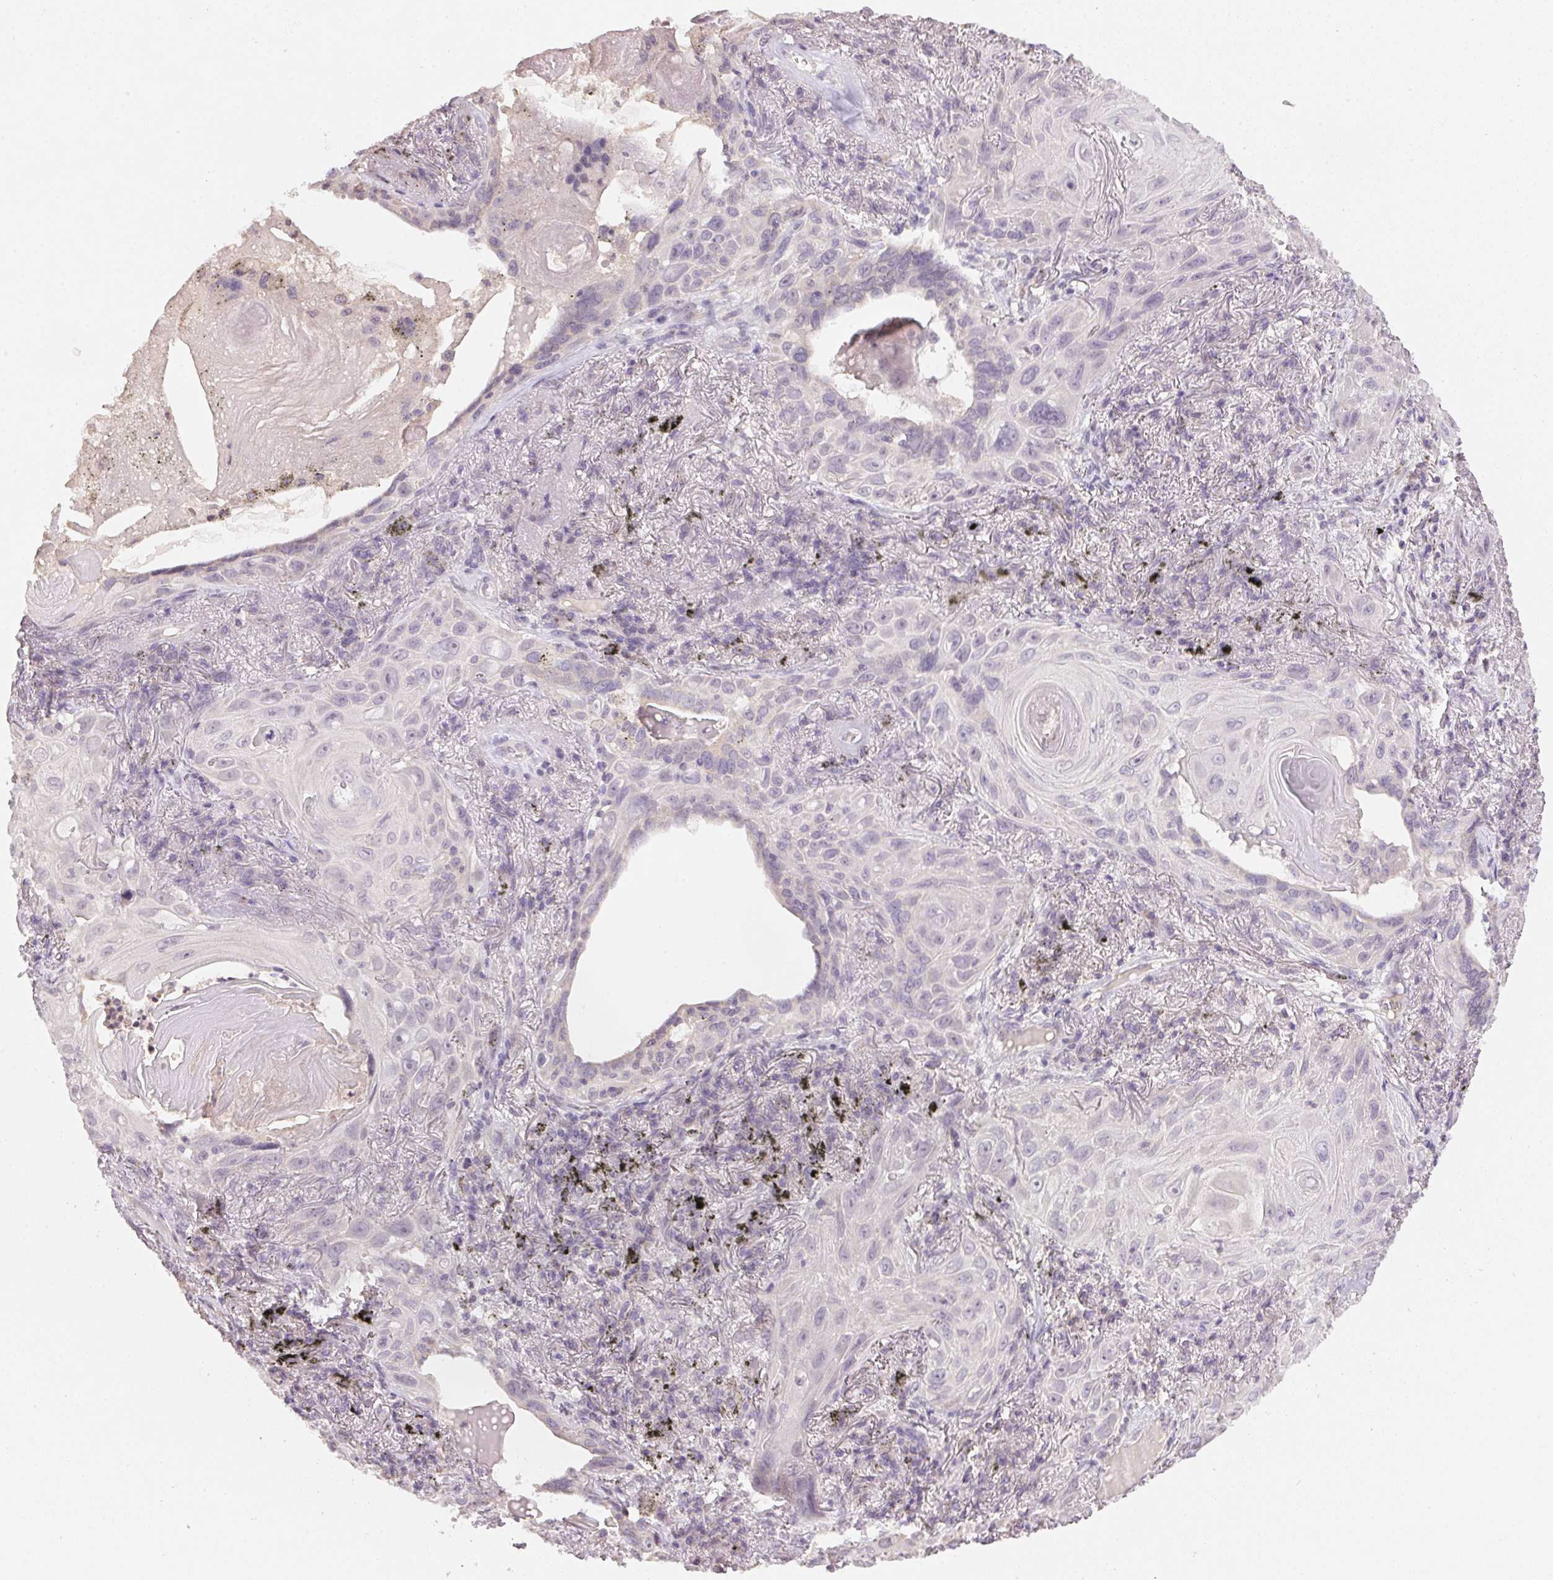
{"staining": {"intensity": "negative", "quantity": "none", "location": "none"}, "tissue": "lung cancer", "cell_type": "Tumor cells", "image_type": "cancer", "snomed": [{"axis": "morphology", "description": "Squamous cell carcinoma, NOS"}, {"axis": "topography", "description": "Lung"}], "caption": "Tumor cells show no significant protein staining in lung cancer (squamous cell carcinoma). (Immunohistochemistry (ihc), brightfield microscopy, high magnification).", "gene": "ALDH8A1", "patient": {"sex": "male", "age": 79}}